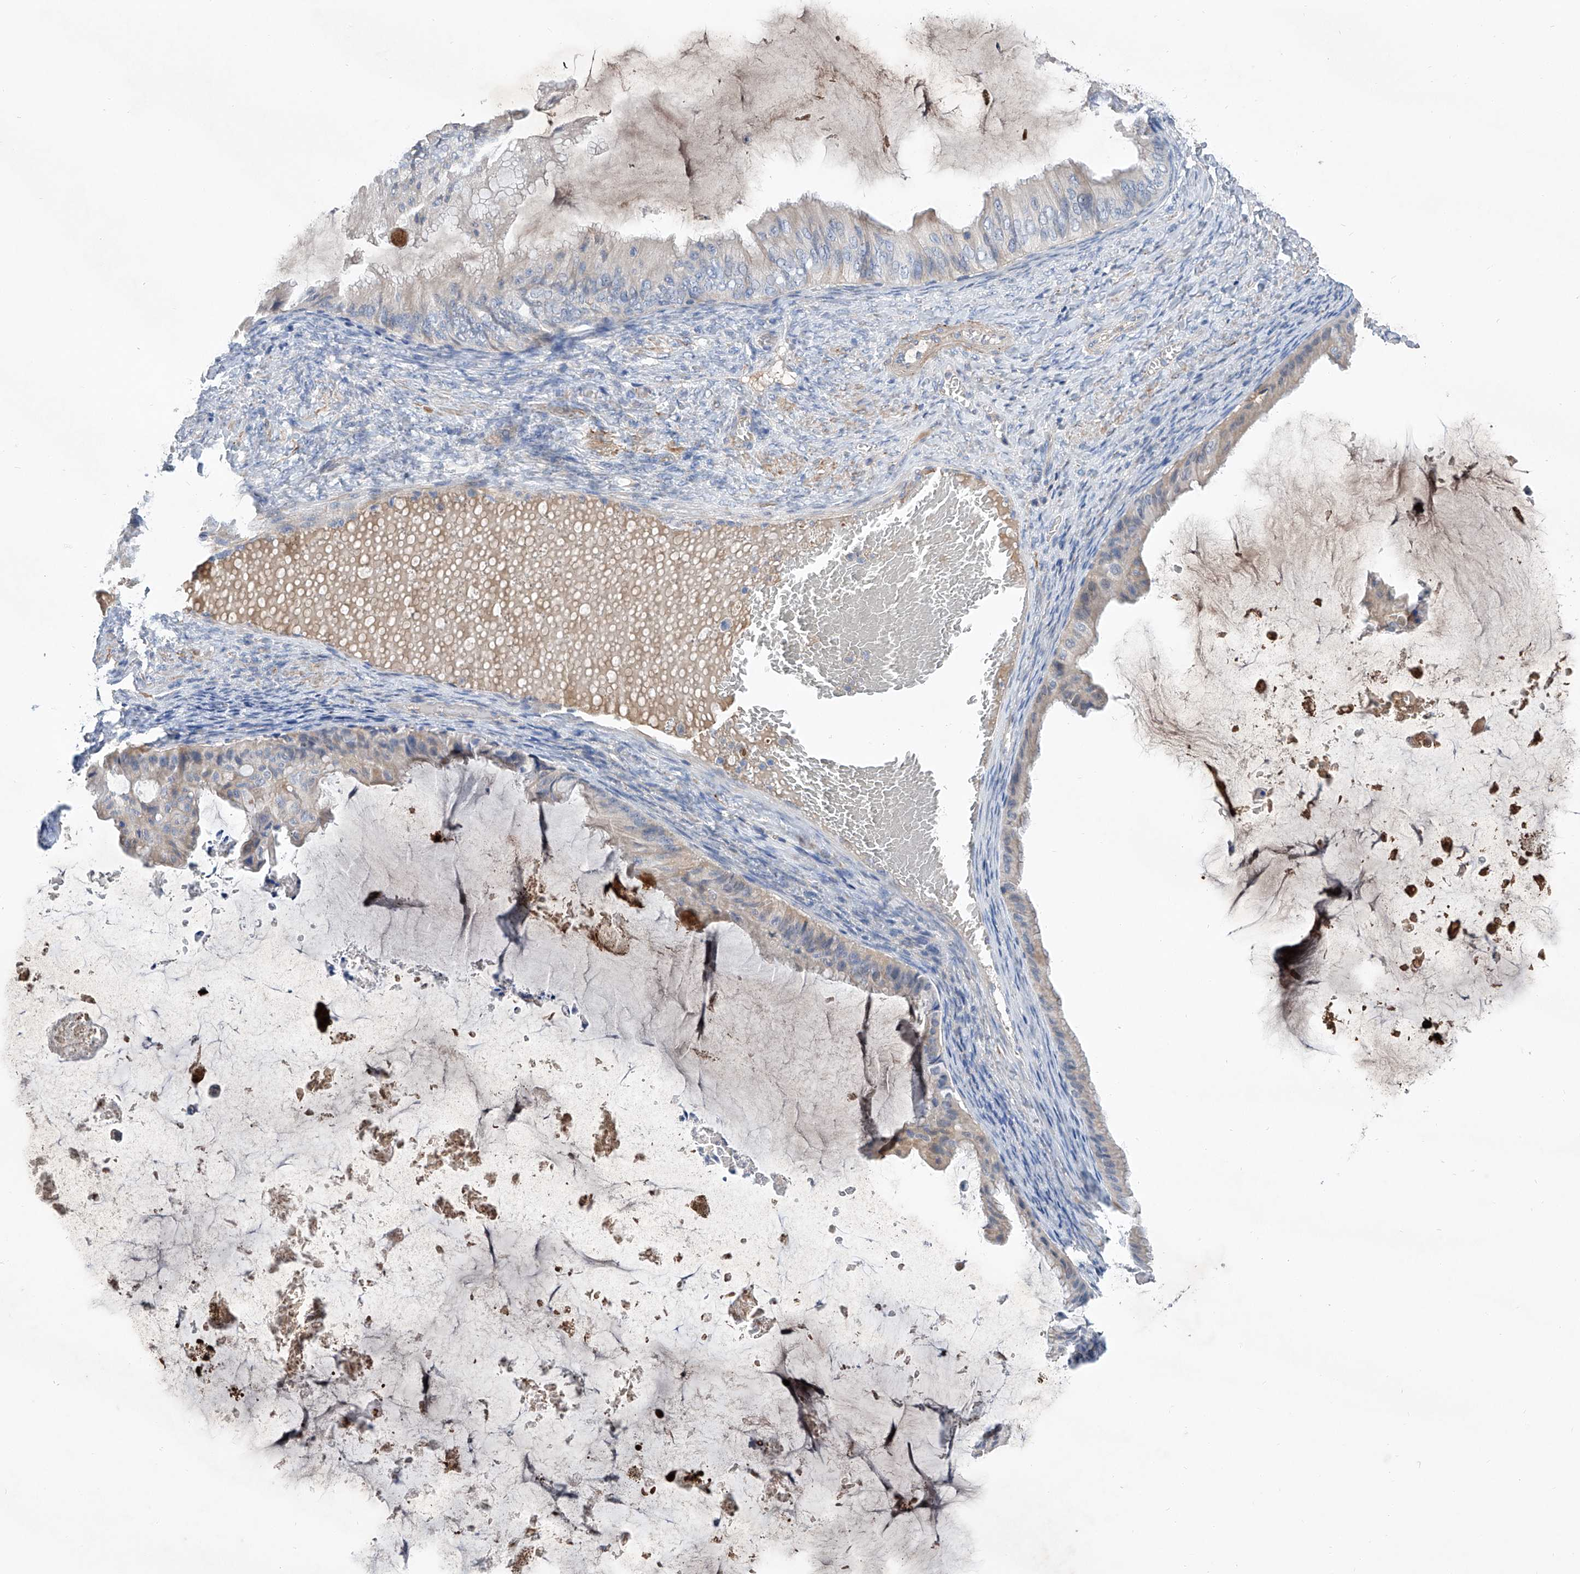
{"staining": {"intensity": "negative", "quantity": "none", "location": "none"}, "tissue": "ovarian cancer", "cell_type": "Tumor cells", "image_type": "cancer", "snomed": [{"axis": "morphology", "description": "Cystadenocarcinoma, mucinous, NOS"}, {"axis": "topography", "description": "Ovary"}], "caption": "High magnification brightfield microscopy of ovarian cancer (mucinous cystadenocarcinoma) stained with DAB (brown) and counterstained with hematoxylin (blue): tumor cells show no significant positivity.", "gene": "GPT", "patient": {"sex": "female", "age": 61}}